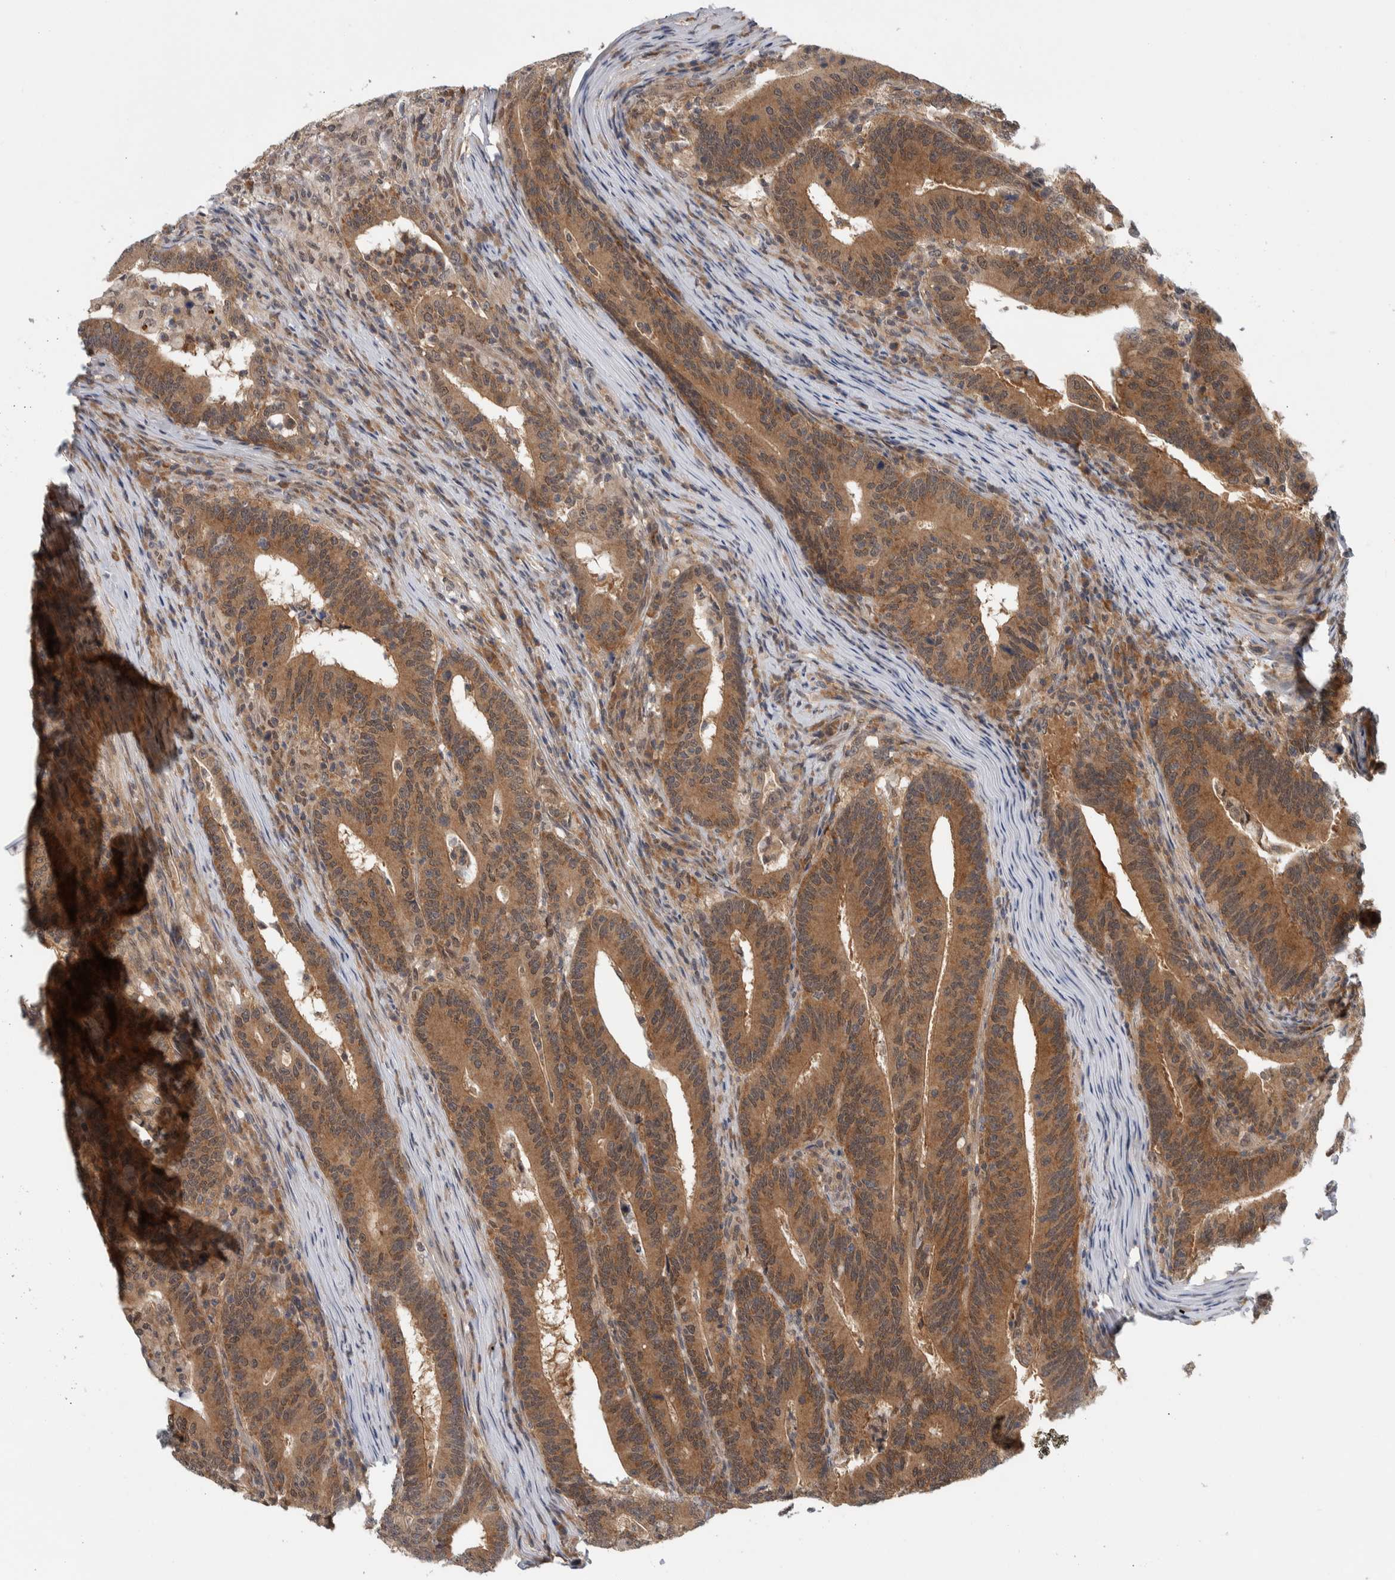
{"staining": {"intensity": "moderate", "quantity": ">75%", "location": "cytoplasmic/membranous"}, "tissue": "colorectal cancer", "cell_type": "Tumor cells", "image_type": "cancer", "snomed": [{"axis": "morphology", "description": "Adenocarcinoma, NOS"}, {"axis": "topography", "description": "Colon"}], "caption": "This micrograph reveals IHC staining of human adenocarcinoma (colorectal), with medium moderate cytoplasmic/membranous expression in about >75% of tumor cells.", "gene": "CCDC43", "patient": {"sex": "female", "age": 66}}